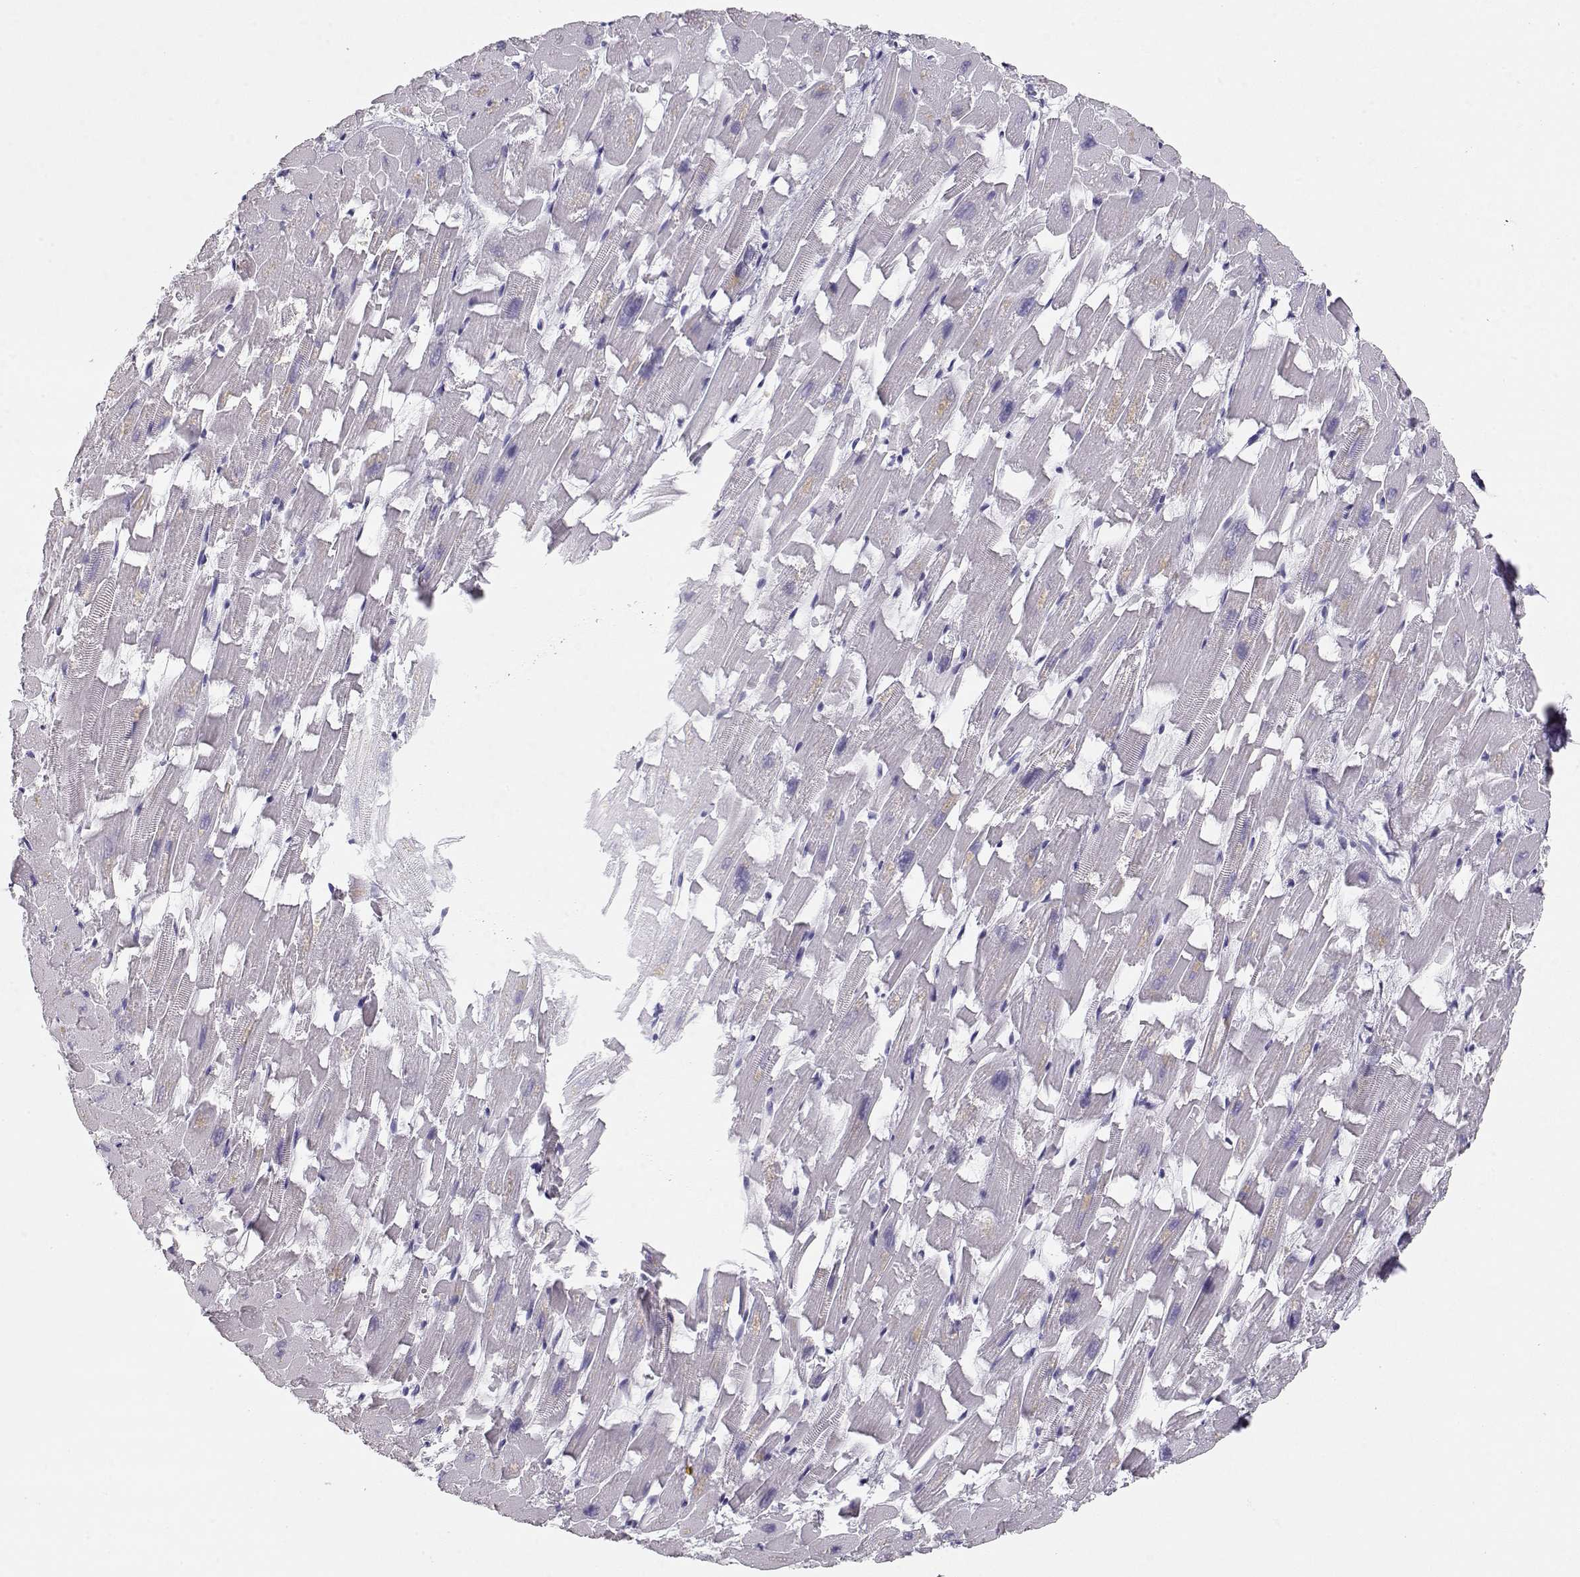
{"staining": {"intensity": "negative", "quantity": "none", "location": "none"}, "tissue": "heart muscle", "cell_type": "Cardiomyocytes", "image_type": "normal", "snomed": [{"axis": "morphology", "description": "Normal tissue, NOS"}, {"axis": "topography", "description": "Heart"}], "caption": "This is an IHC micrograph of unremarkable human heart muscle. There is no positivity in cardiomyocytes.", "gene": "MAGEC1", "patient": {"sex": "female", "age": 64}}